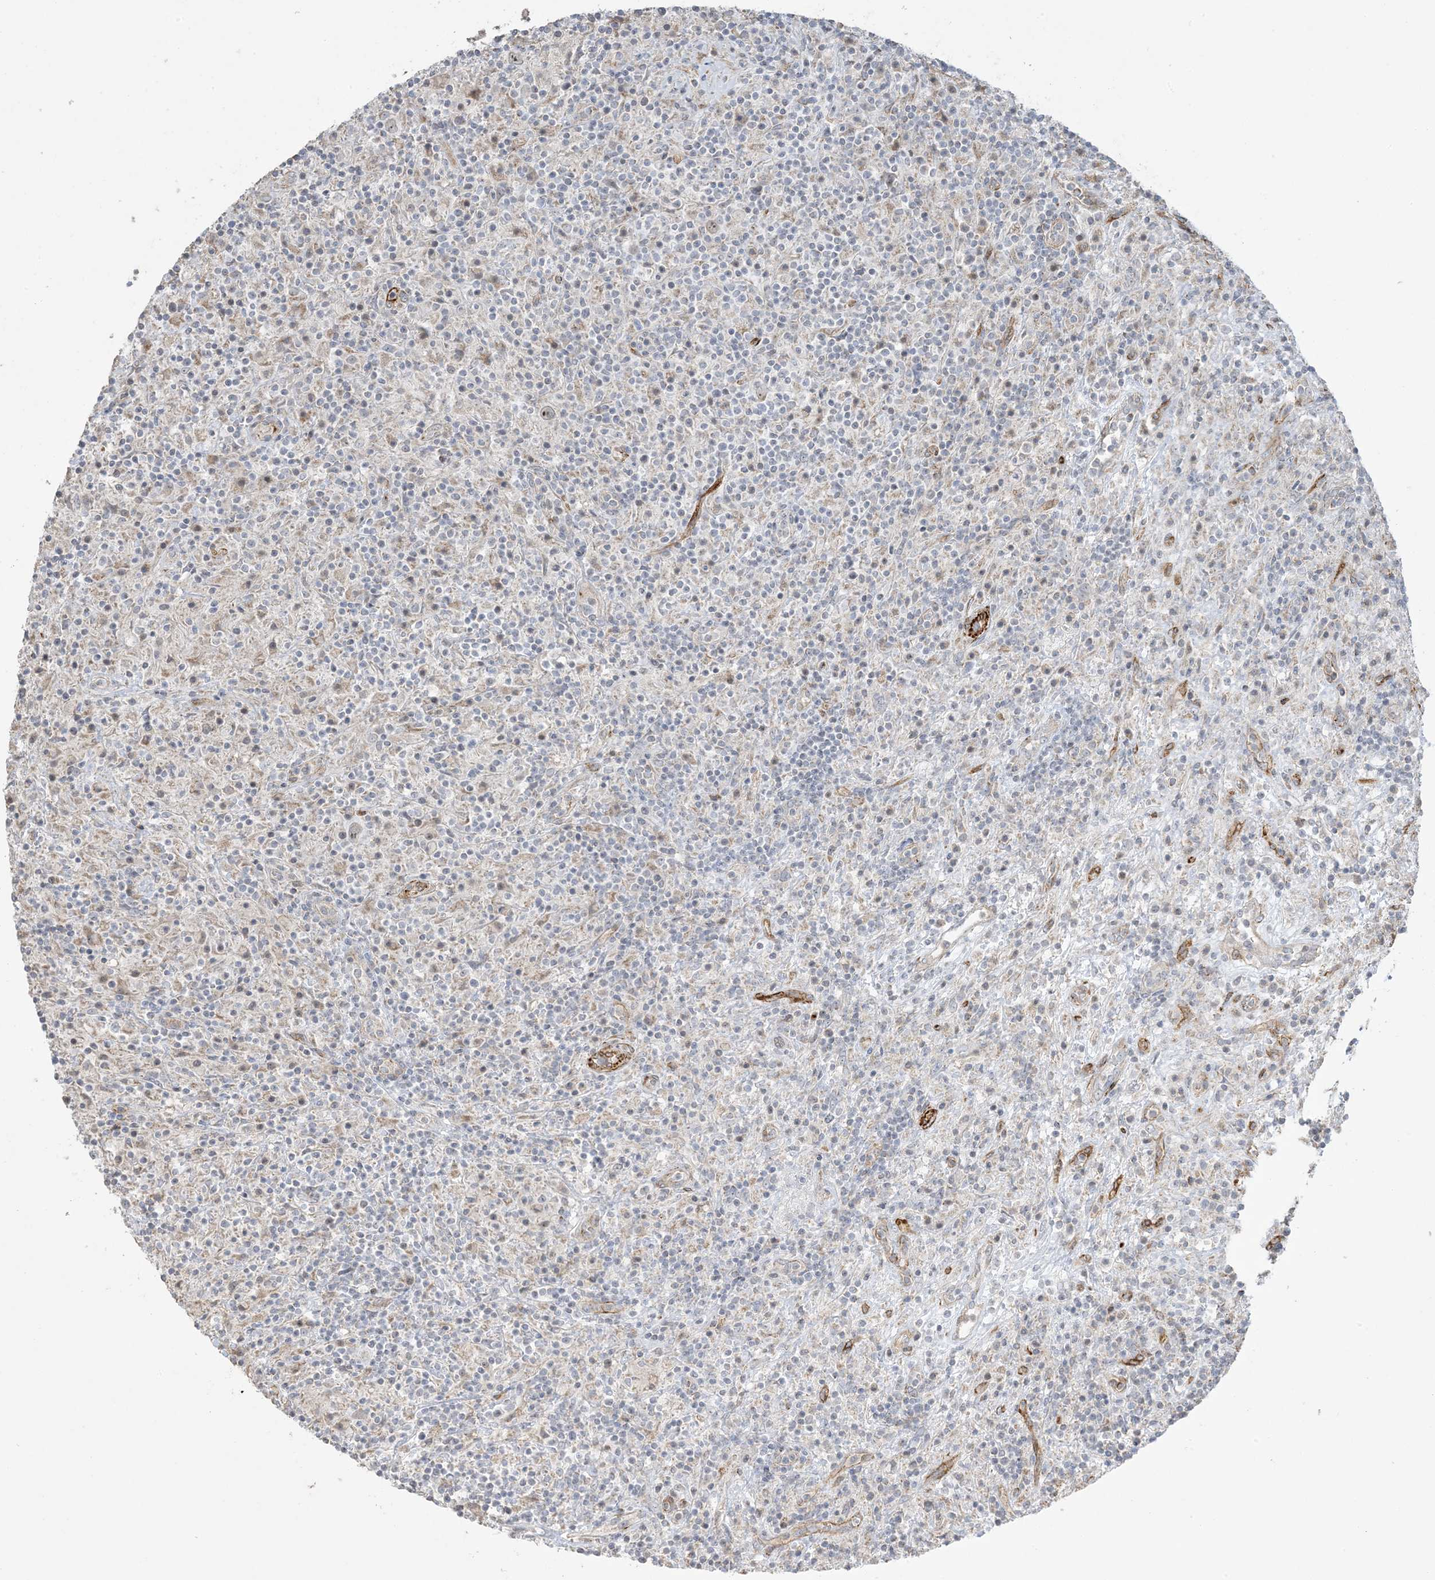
{"staining": {"intensity": "moderate", "quantity": ">75%", "location": "cytoplasmic/membranous"}, "tissue": "lymphoma", "cell_type": "Tumor cells", "image_type": "cancer", "snomed": [{"axis": "morphology", "description": "Hodgkin's disease, NOS"}, {"axis": "topography", "description": "Lymph node"}], "caption": "Immunohistochemistry histopathology image of neoplastic tissue: lymphoma stained using IHC reveals medium levels of moderate protein expression localized specifically in the cytoplasmic/membranous of tumor cells, appearing as a cytoplasmic/membranous brown color.", "gene": "AGA", "patient": {"sex": "male", "age": 70}}